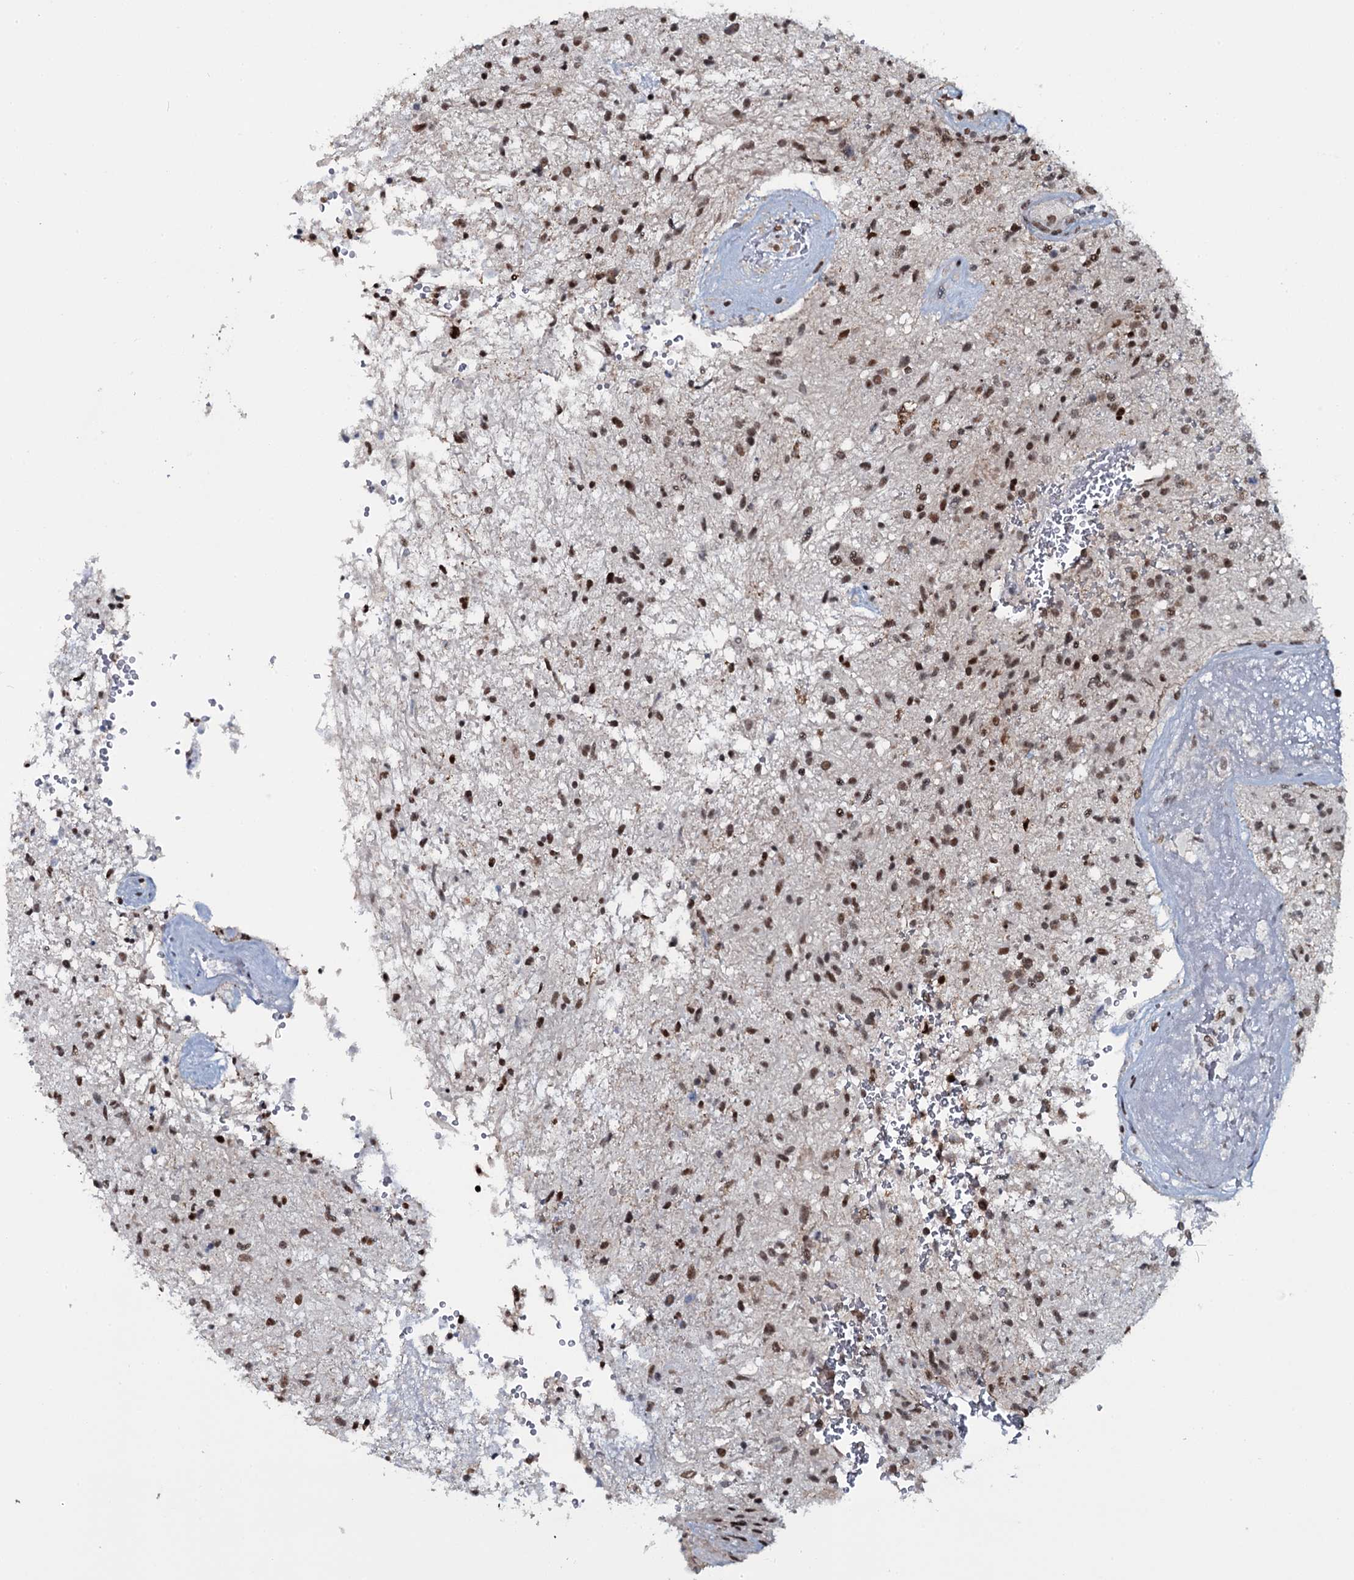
{"staining": {"intensity": "moderate", "quantity": ">75%", "location": "nuclear"}, "tissue": "glioma", "cell_type": "Tumor cells", "image_type": "cancer", "snomed": [{"axis": "morphology", "description": "Glioma, malignant, High grade"}, {"axis": "topography", "description": "Brain"}], "caption": "Protein staining demonstrates moderate nuclear positivity in about >75% of tumor cells in malignant glioma (high-grade).", "gene": "SH2D4B", "patient": {"sex": "male", "age": 56}}